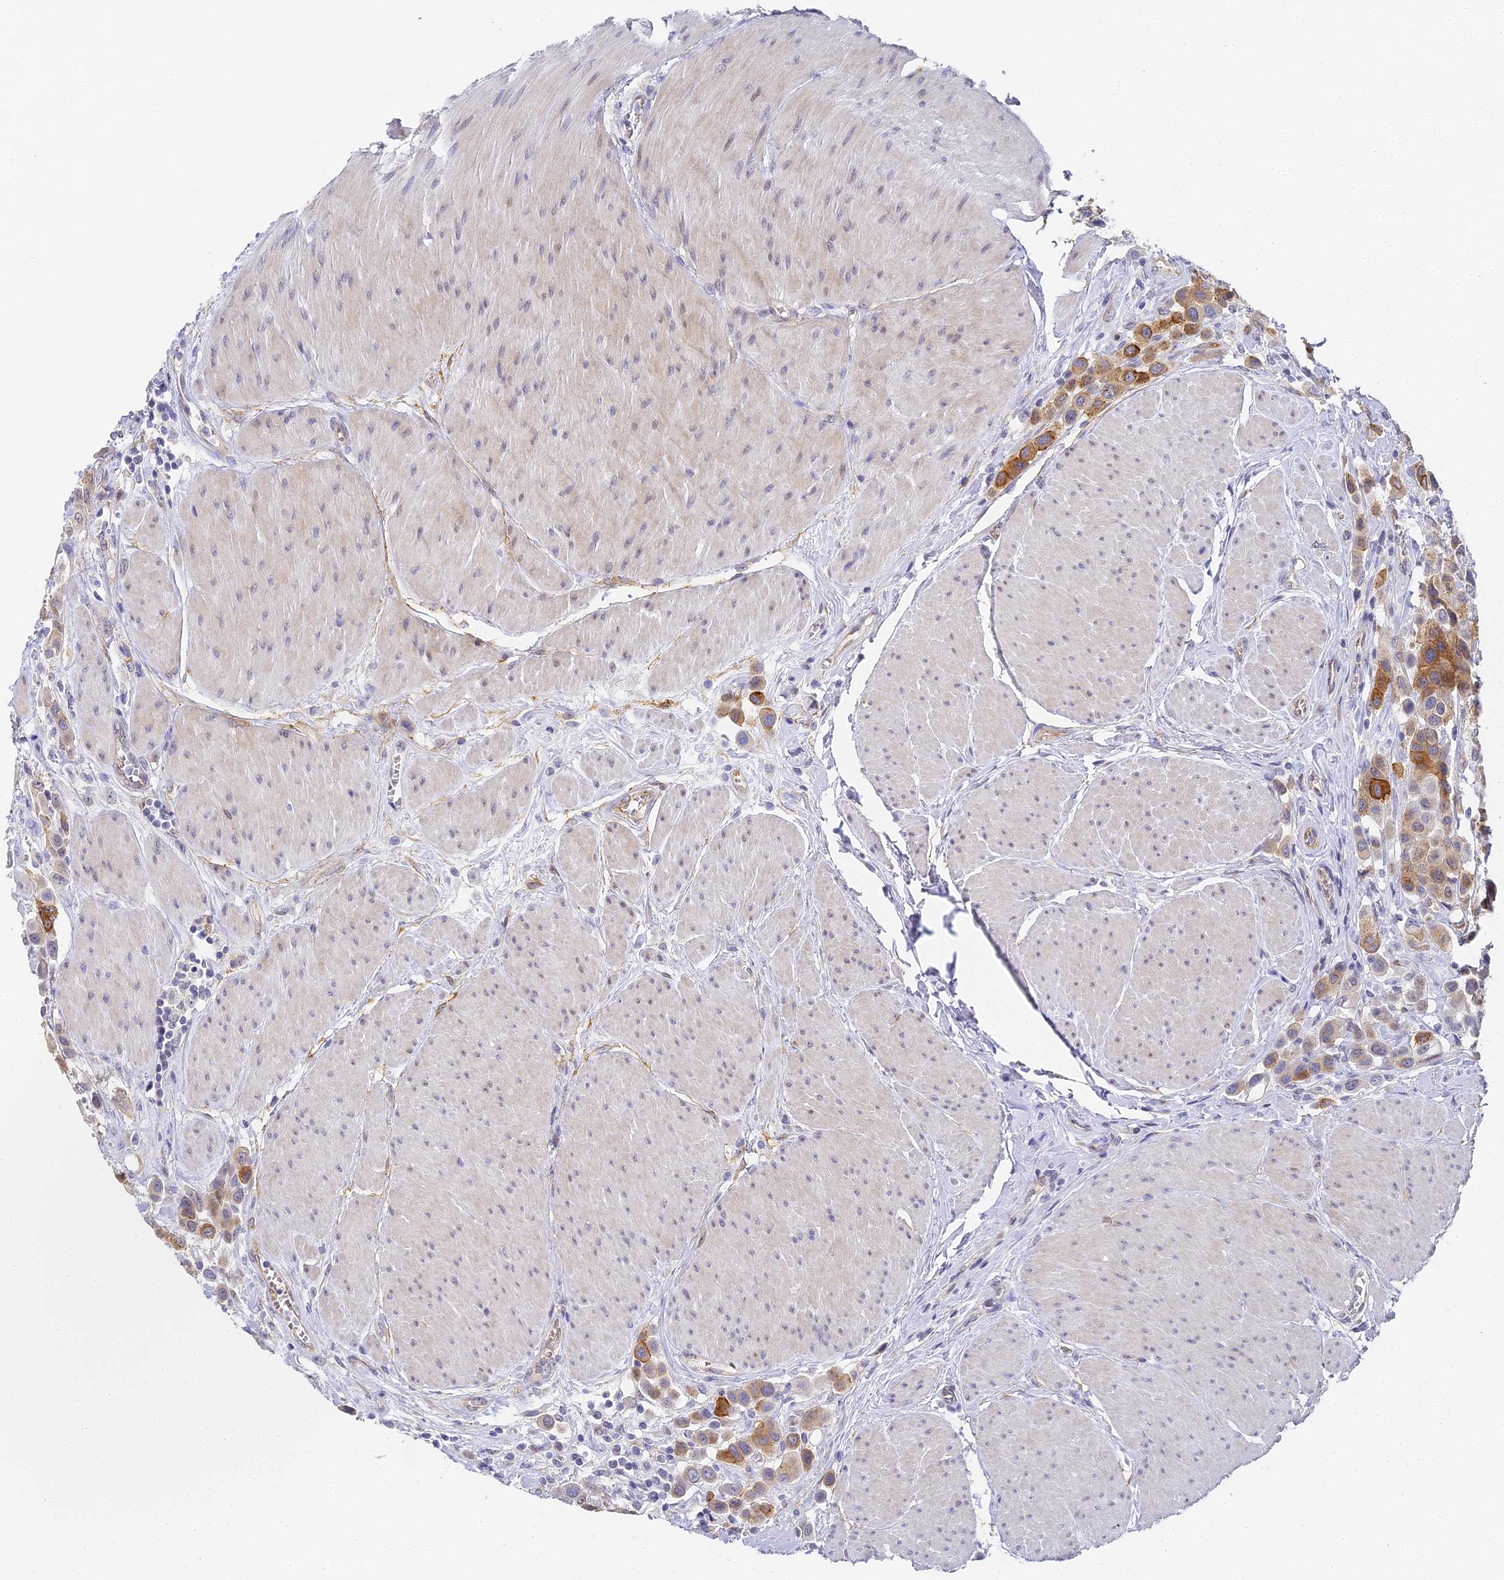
{"staining": {"intensity": "moderate", "quantity": ">75%", "location": "cytoplasmic/membranous"}, "tissue": "urothelial cancer", "cell_type": "Tumor cells", "image_type": "cancer", "snomed": [{"axis": "morphology", "description": "Urothelial carcinoma, High grade"}, {"axis": "topography", "description": "Urinary bladder"}], "caption": "Protein expression by IHC displays moderate cytoplasmic/membranous expression in about >75% of tumor cells in high-grade urothelial carcinoma.", "gene": "GJA1", "patient": {"sex": "male", "age": 50}}